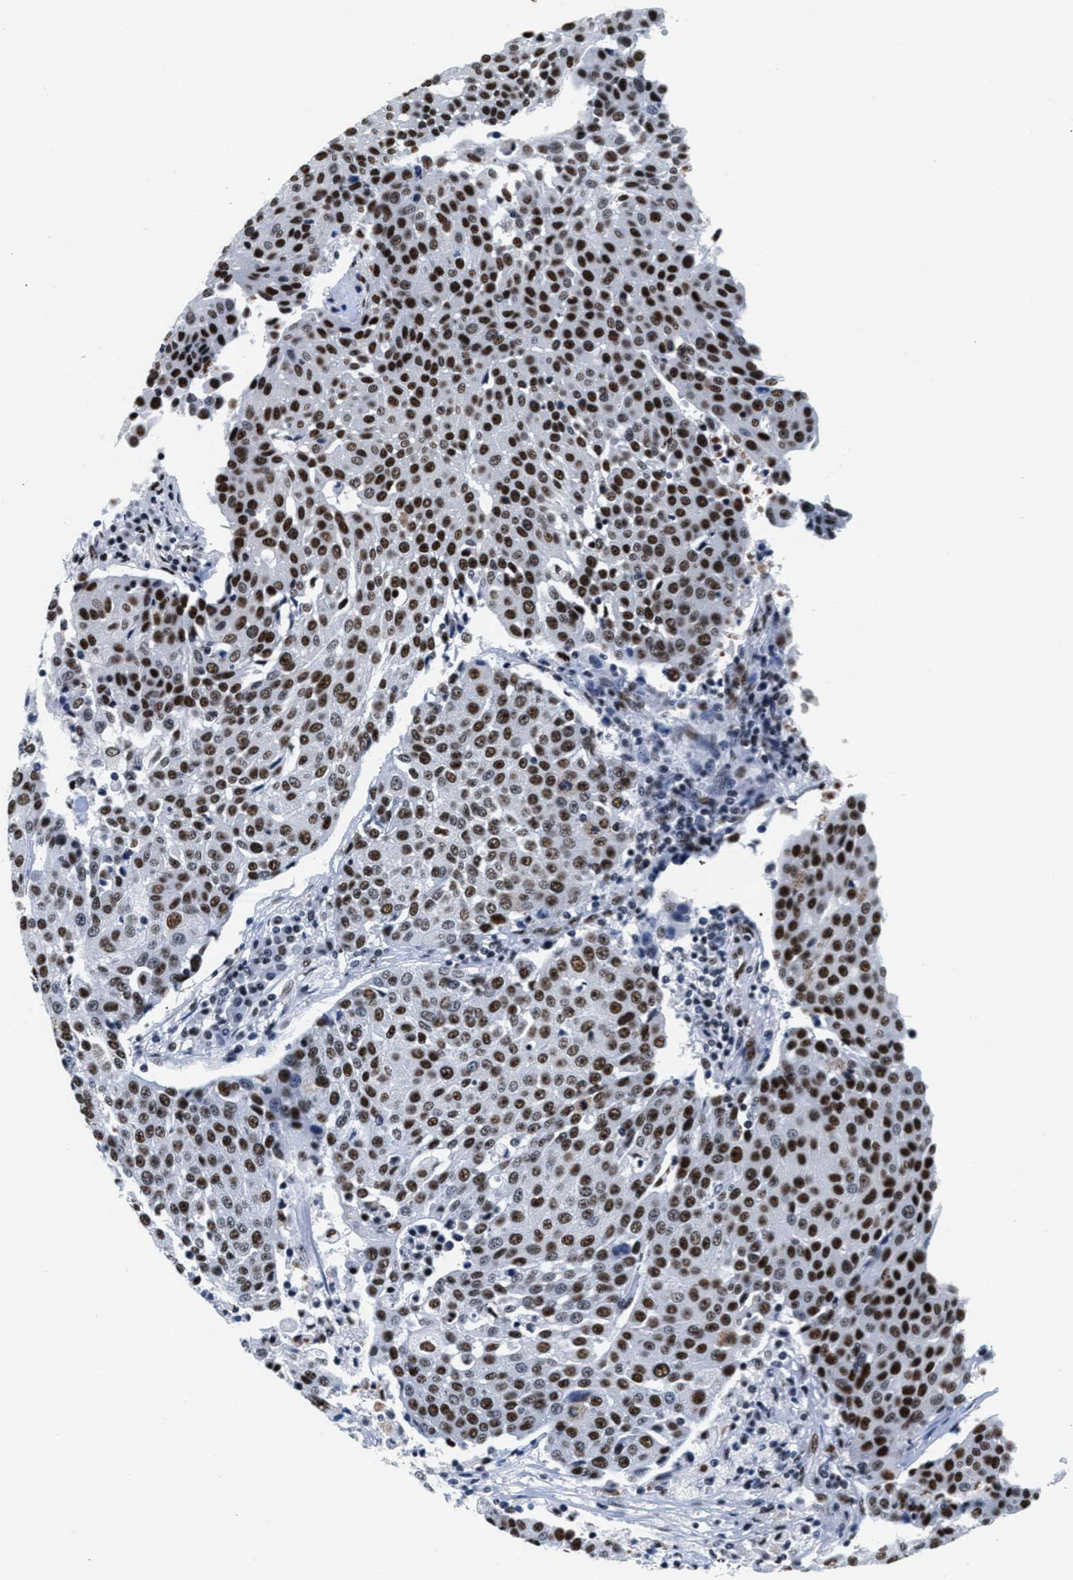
{"staining": {"intensity": "strong", "quantity": ">75%", "location": "nuclear"}, "tissue": "urothelial cancer", "cell_type": "Tumor cells", "image_type": "cancer", "snomed": [{"axis": "morphology", "description": "Urothelial carcinoma, High grade"}, {"axis": "topography", "description": "Urinary bladder"}], "caption": "High-grade urothelial carcinoma stained for a protein (brown) shows strong nuclear positive staining in about >75% of tumor cells.", "gene": "RAD50", "patient": {"sex": "female", "age": 85}}